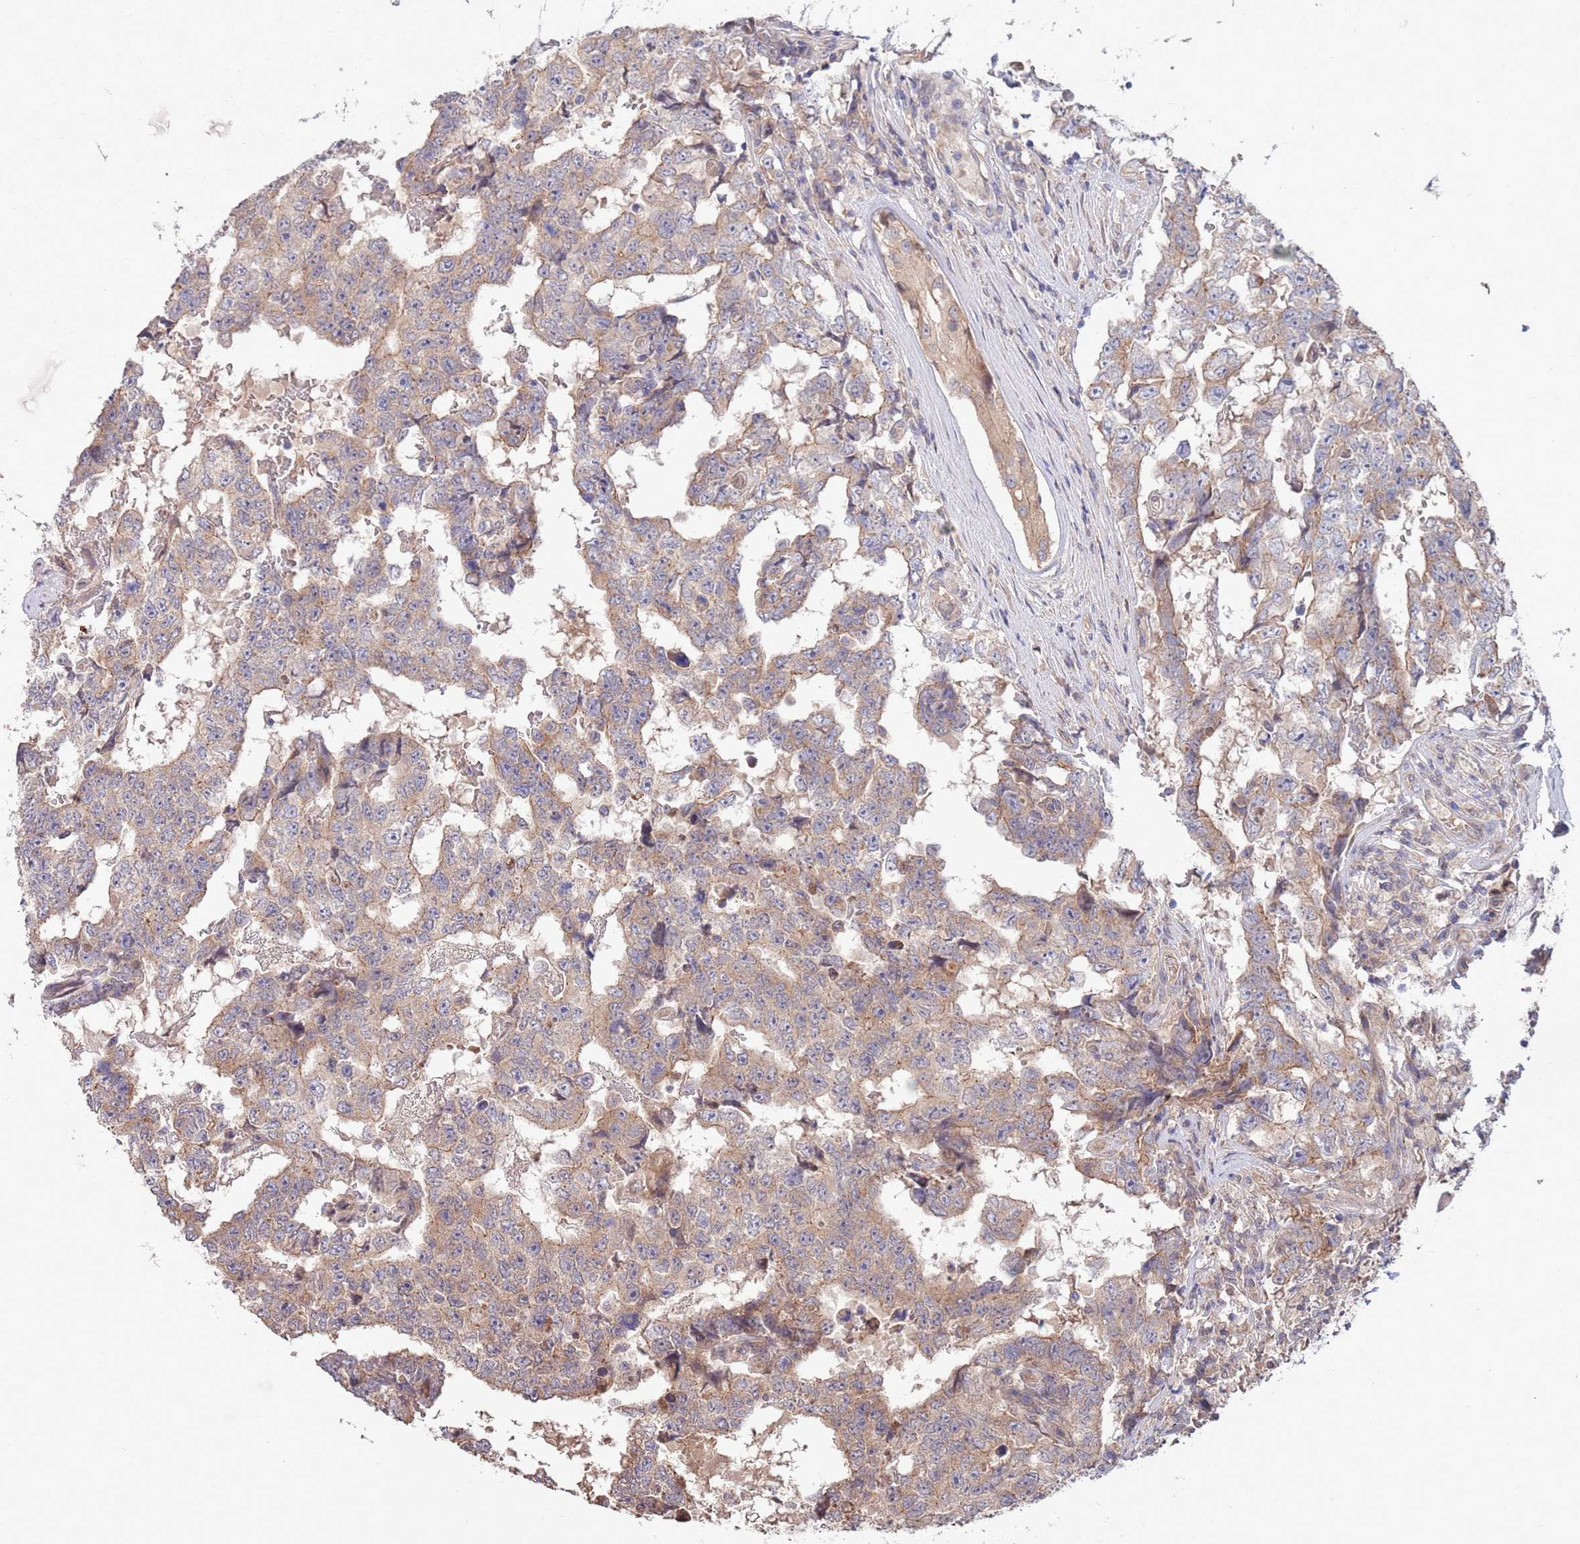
{"staining": {"intensity": "weak", "quantity": "25%-75%", "location": "cytoplasmic/membranous"}, "tissue": "testis cancer", "cell_type": "Tumor cells", "image_type": "cancer", "snomed": [{"axis": "morphology", "description": "Carcinoma, Embryonal, NOS"}, {"axis": "topography", "description": "Testis"}], "caption": "Weak cytoplasmic/membranous positivity for a protein is identified in about 25%-75% of tumor cells of testis embryonal carcinoma using immunohistochemistry.", "gene": "MARVELD2", "patient": {"sex": "male", "age": 25}}